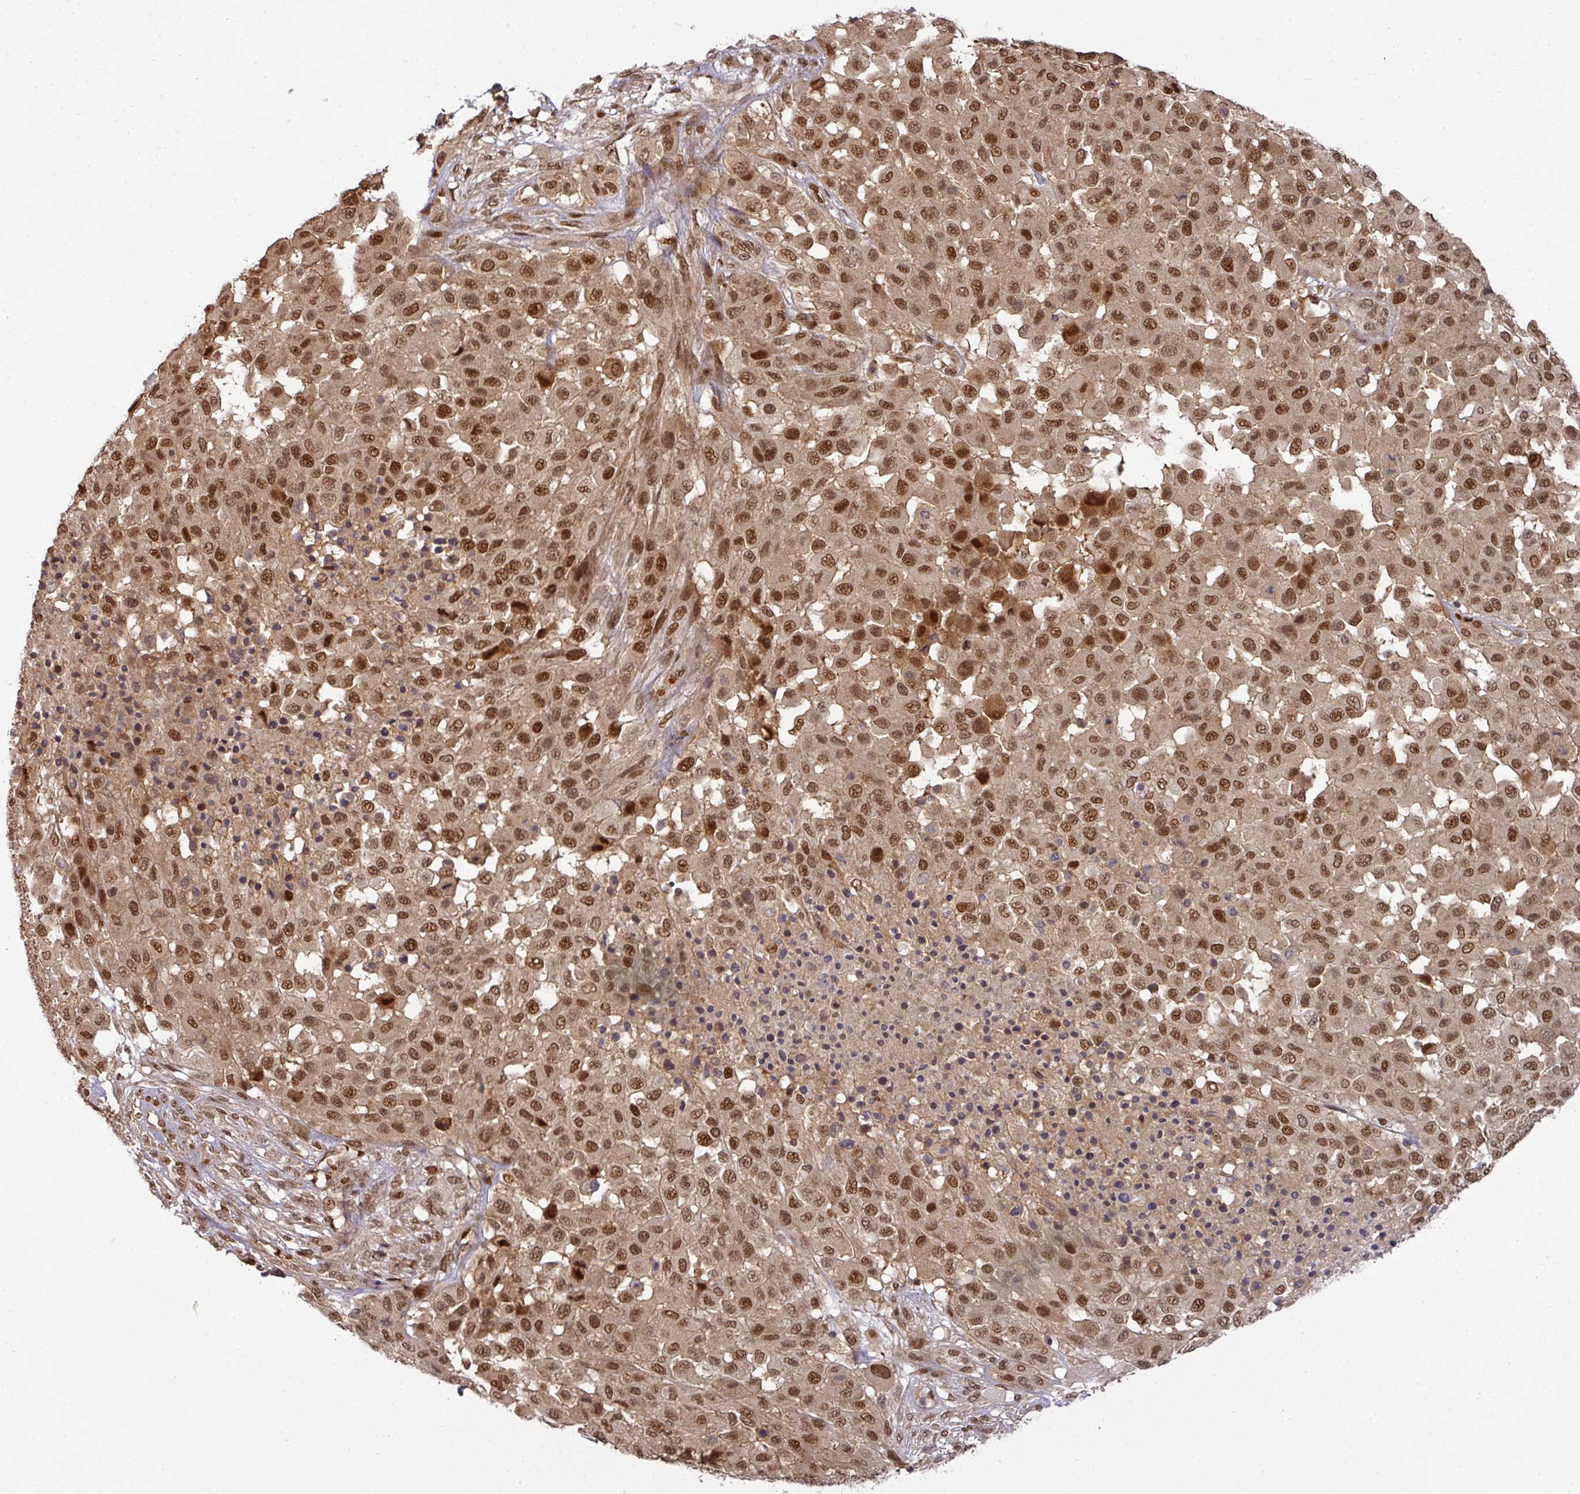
{"staining": {"intensity": "strong", "quantity": ">75%", "location": "nuclear"}, "tissue": "melanoma", "cell_type": "Tumor cells", "image_type": "cancer", "snomed": [{"axis": "morphology", "description": "Malignant melanoma, Metastatic site"}, {"axis": "topography", "description": "Skin"}], "caption": "Protein expression analysis of melanoma exhibits strong nuclear positivity in approximately >75% of tumor cells.", "gene": "CIC", "patient": {"sex": "female", "age": 81}}